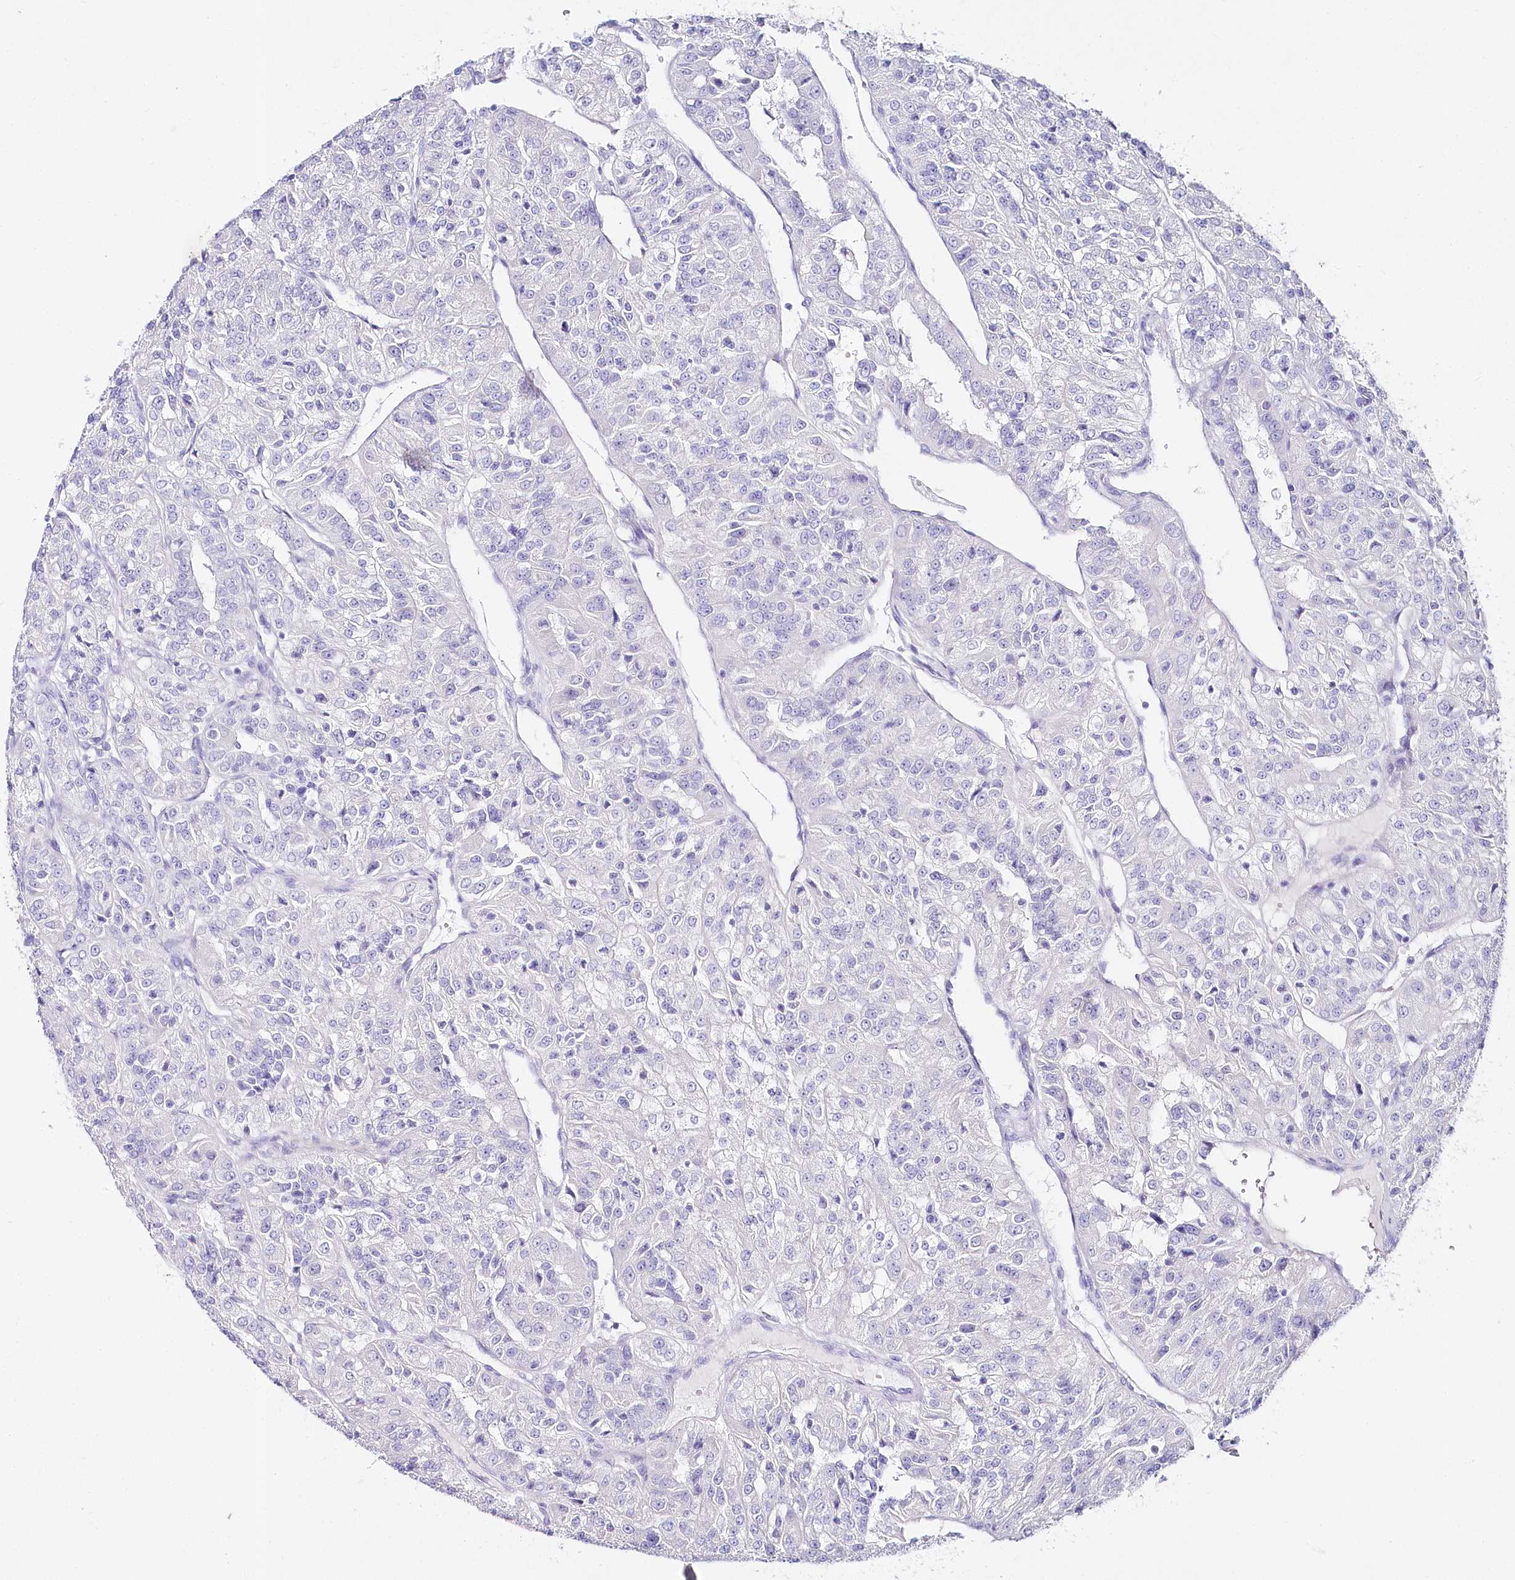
{"staining": {"intensity": "negative", "quantity": "none", "location": "none"}, "tissue": "renal cancer", "cell_type": "Tumor cells", "image_type": "cancer", "snomed": [{"axis": "morphology", "description": "Adenocarcinoma, NOS"}, {"axis": "topography", "description": "Kidney"}], "caption": "Immunohistochemical staining of human renal cancer exhibits no significant staining in tumor cells.", "gene": "CSN3", "patient": {"sex": "female", "age": 63}}